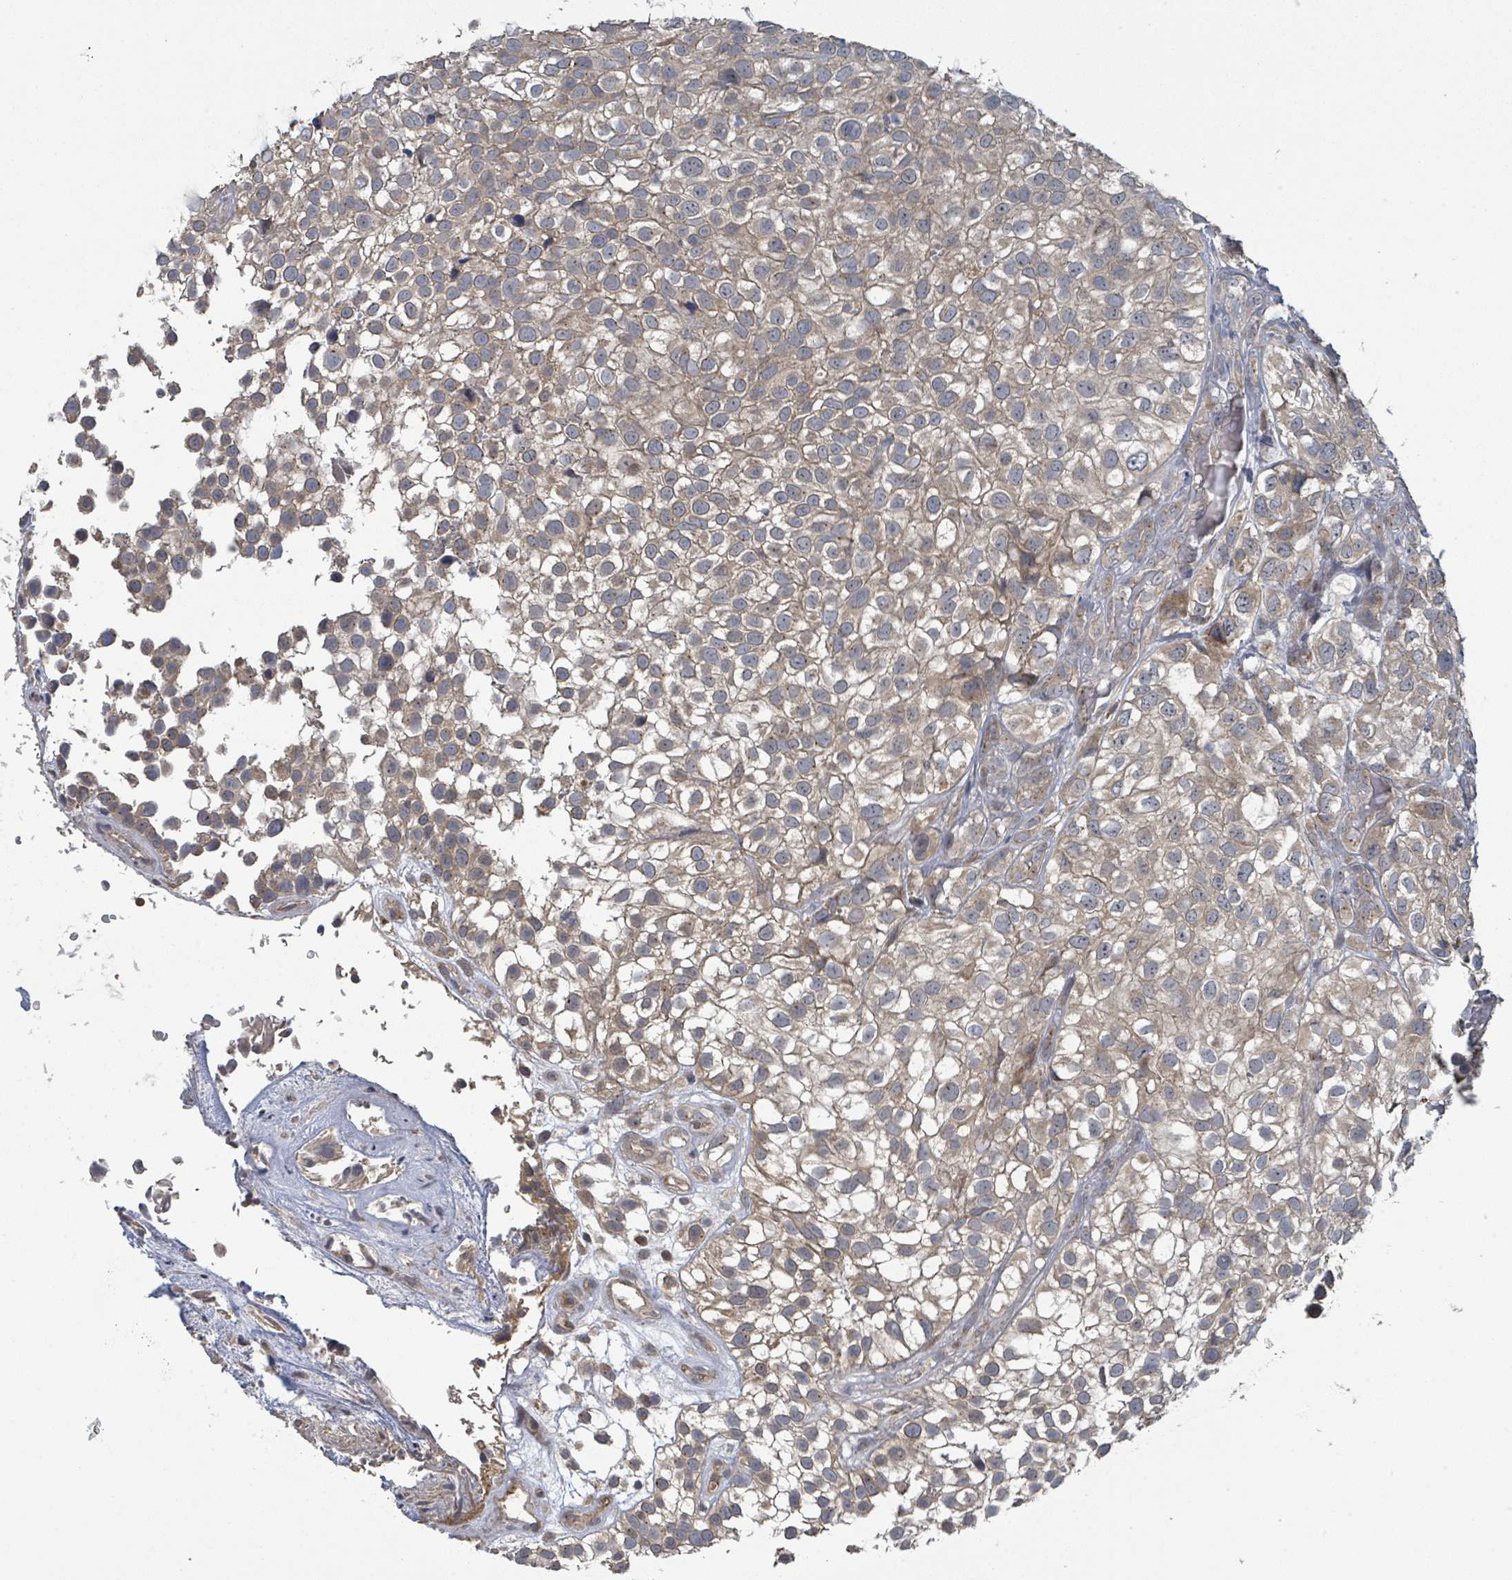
{"staining": {"intensity": "moderate", "quantity": ">75%", "location": "cytoplasmic/membranous"}, "tissue": "urothelial cancer", "cell_type": "Tumor cells", "image_type": "cancer", "snomed": [{"axis": "morphology", "description": "Urothelial carcinoma, High grade"}, {"axis": "topography", "description": "Urinary bladder"}], "caption": "A photomicrograph of human high-grade urothelial carcinoma stained for a protein reveals moderate cytoplasmic/membranous brown staining in tumor cells.", "gene": "CCDC121", "patient": {"sex": "male", "age": 56}}